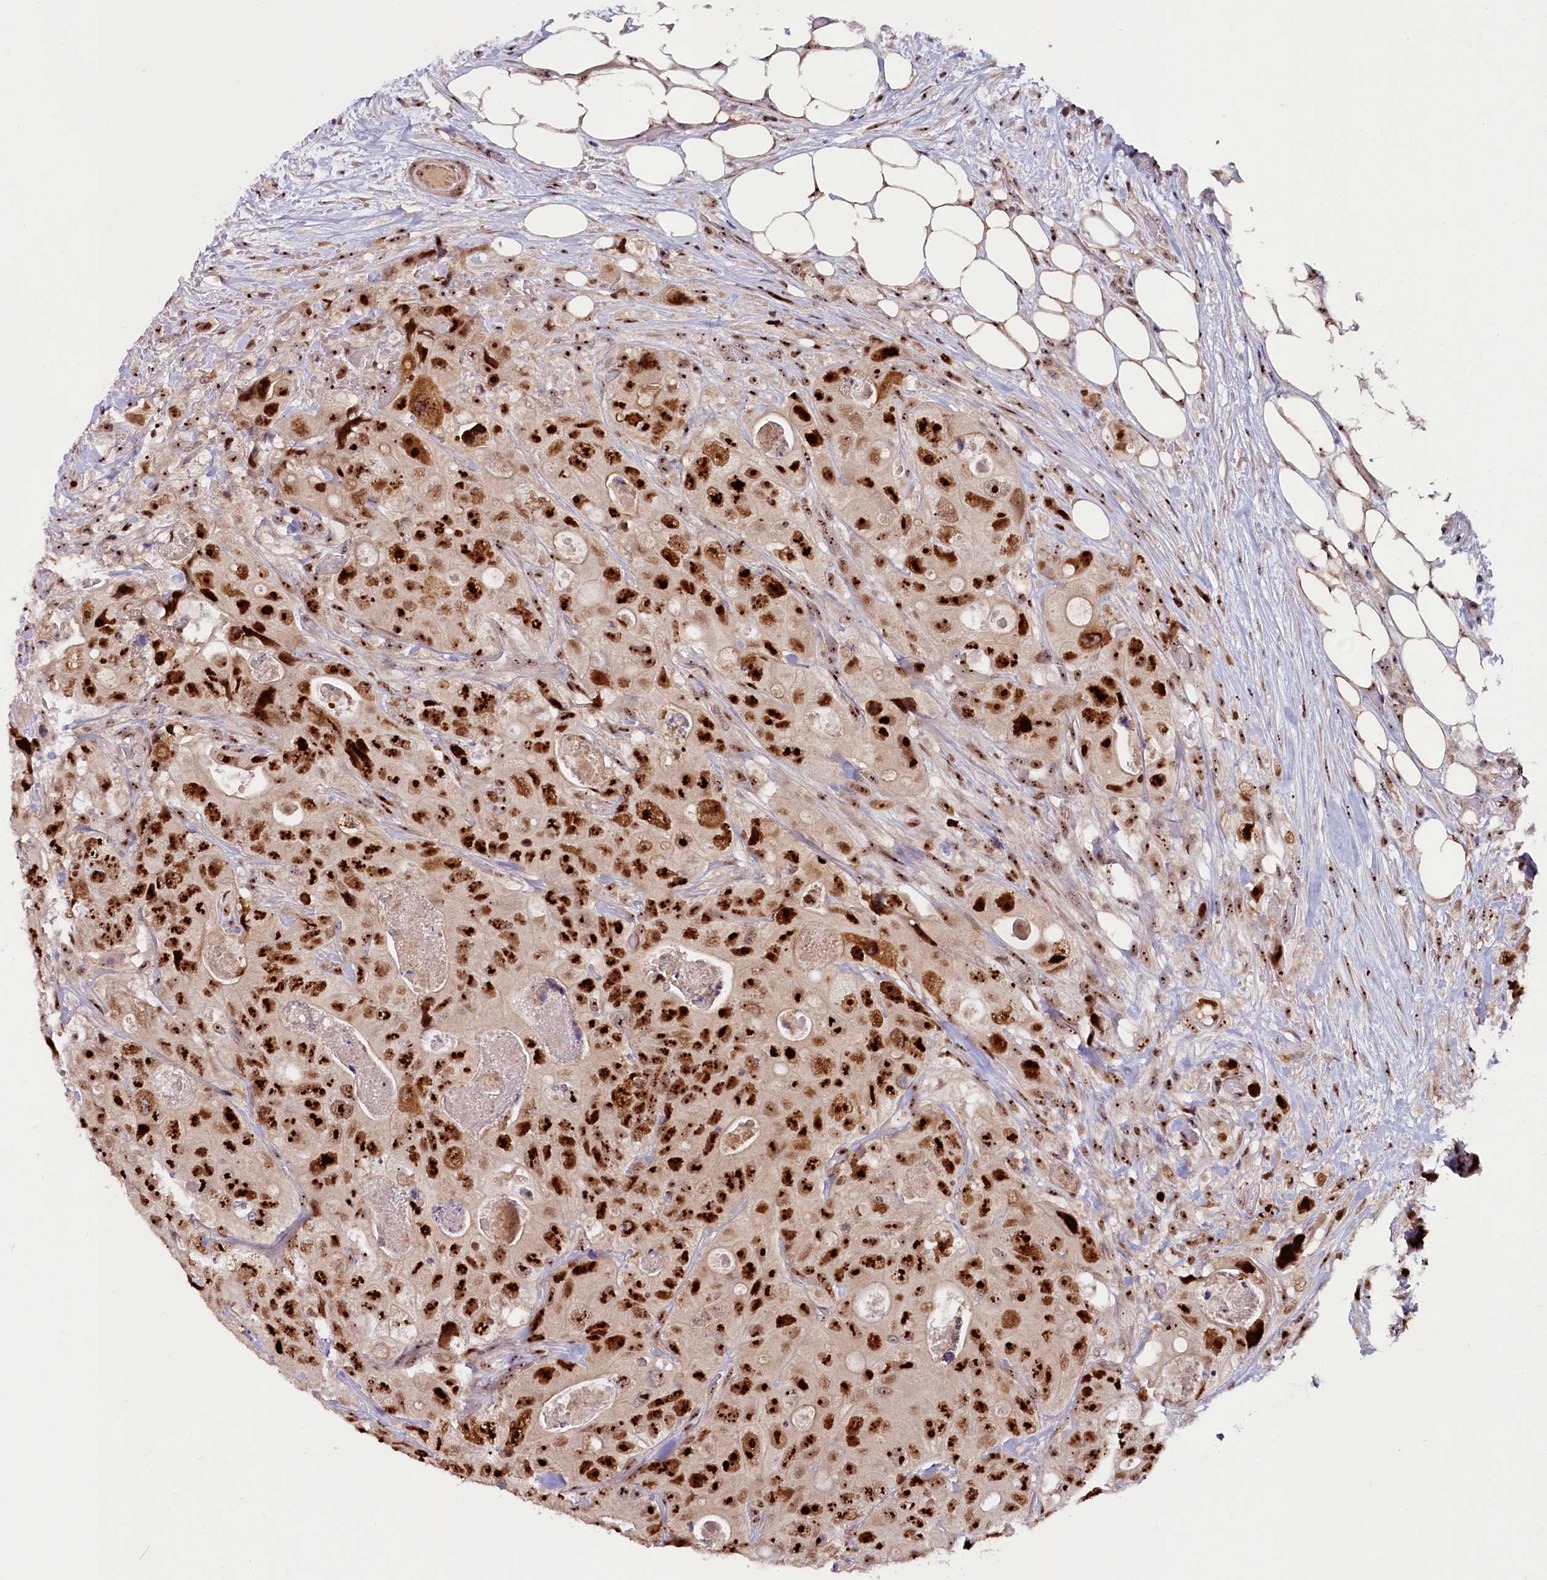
{"staining": {"intensity": "strong", "quantity": ">75%", "location": "nuclear"}, "tissue": "colorectal cancer", "cell_type": "Tumor cells", "image_type": "cancer", "snomed": [{"axis": "morphology", "description": "Adenocarcinoma, NOS"}, {"axis": "topography", "description": "Colon"}], "caption": "An IHC micrograph of tumor tissue is shown. Protein staining in brown highlights strong nuclear positivity in colorectal cancer (adenocarcinoma) within tumor cells. The staining is performed using DAB (3,3'-diaminobenzidine) brown chromogen to label protein expression. The nuclei are counter-stained blue using hematoxylin.", "gene": "TCOF1", "patient": {"sex": "female", "age": 46}}